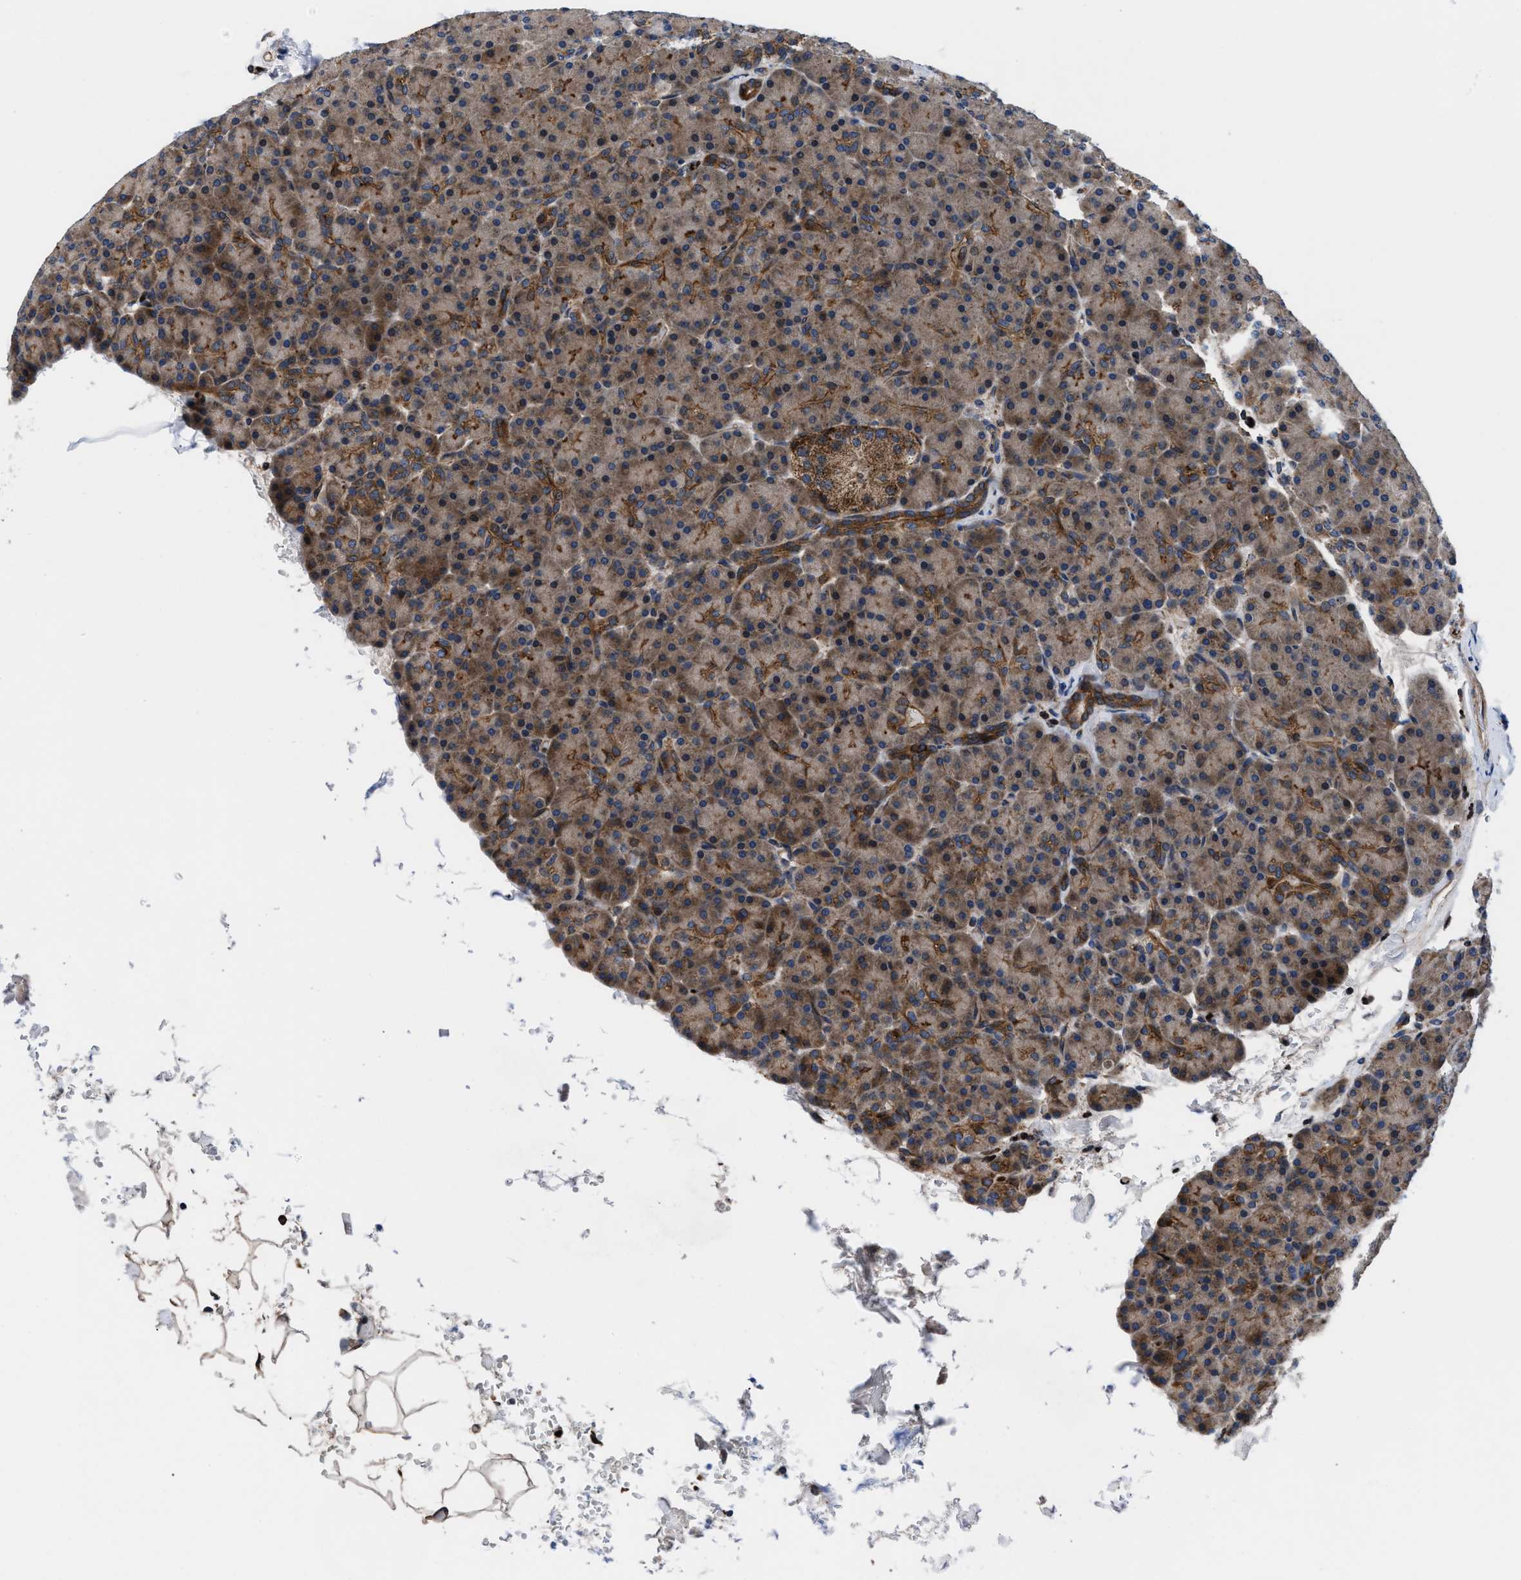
{"staining": {"intensity": "moderate", "quantity": "25%-75%", "location": "cytoplasmic/membranous"}, "tissue": "pancreas", "cell_type": "Exocrine glandular cells", "image_type": "normal", "snomed": [{"axis": "morphology", "description": "Normal tissue, NOS"}, {"axis": "topography", "description": "Pancreas"}], "caption": "IHC (DAB (3,3'-diaminobenzidine)) staining of normal pancreas demonstrates moderate cytoplasmic/membranous protein staining in approximately 25%-75% of exocrine glandular cells.", "gene": "PRR15L", "patient": {"sex": "female", "age": 43}}